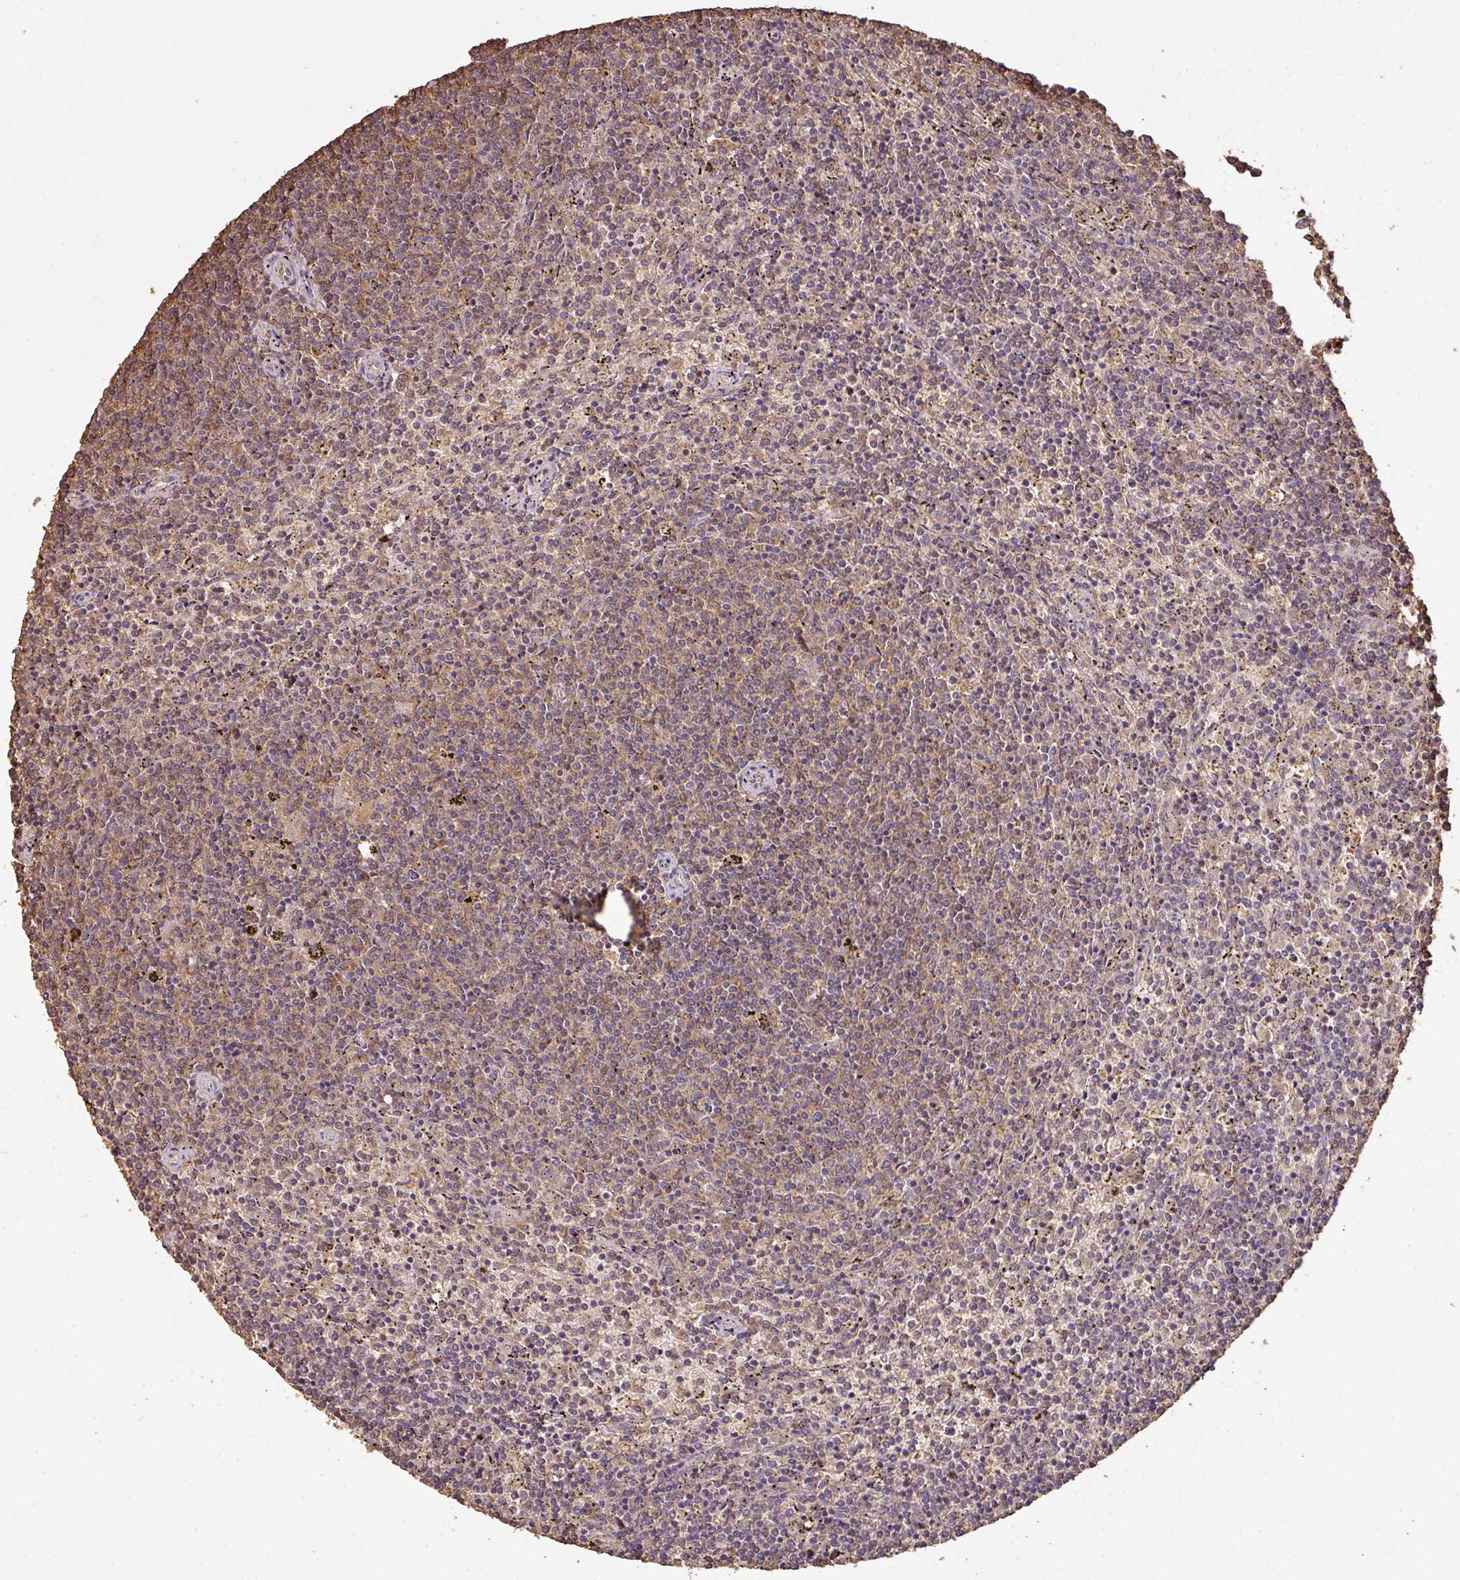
{"staining": {"intensity": "moderate", "quantity": "25%-75%", "location": "cytoplasmic/membranous"}, "tissue": "lymphoma", "cell_type": "Tumor cells", "image_type": "cancer", "snomed": [{"axis": "morphology", "description": "Malignant lymphoma, non-Hodgkin's type, Low grade"}, {"axis": "topography", "description": "Spleen"}], "caption": "Protein staining displays moderate cytoplasmic/membranous positivity in about 25%-75% of tumor cells in lymphoma.", "gene": "ATAT1", "patient": {"sex": "female", "age": 50}}